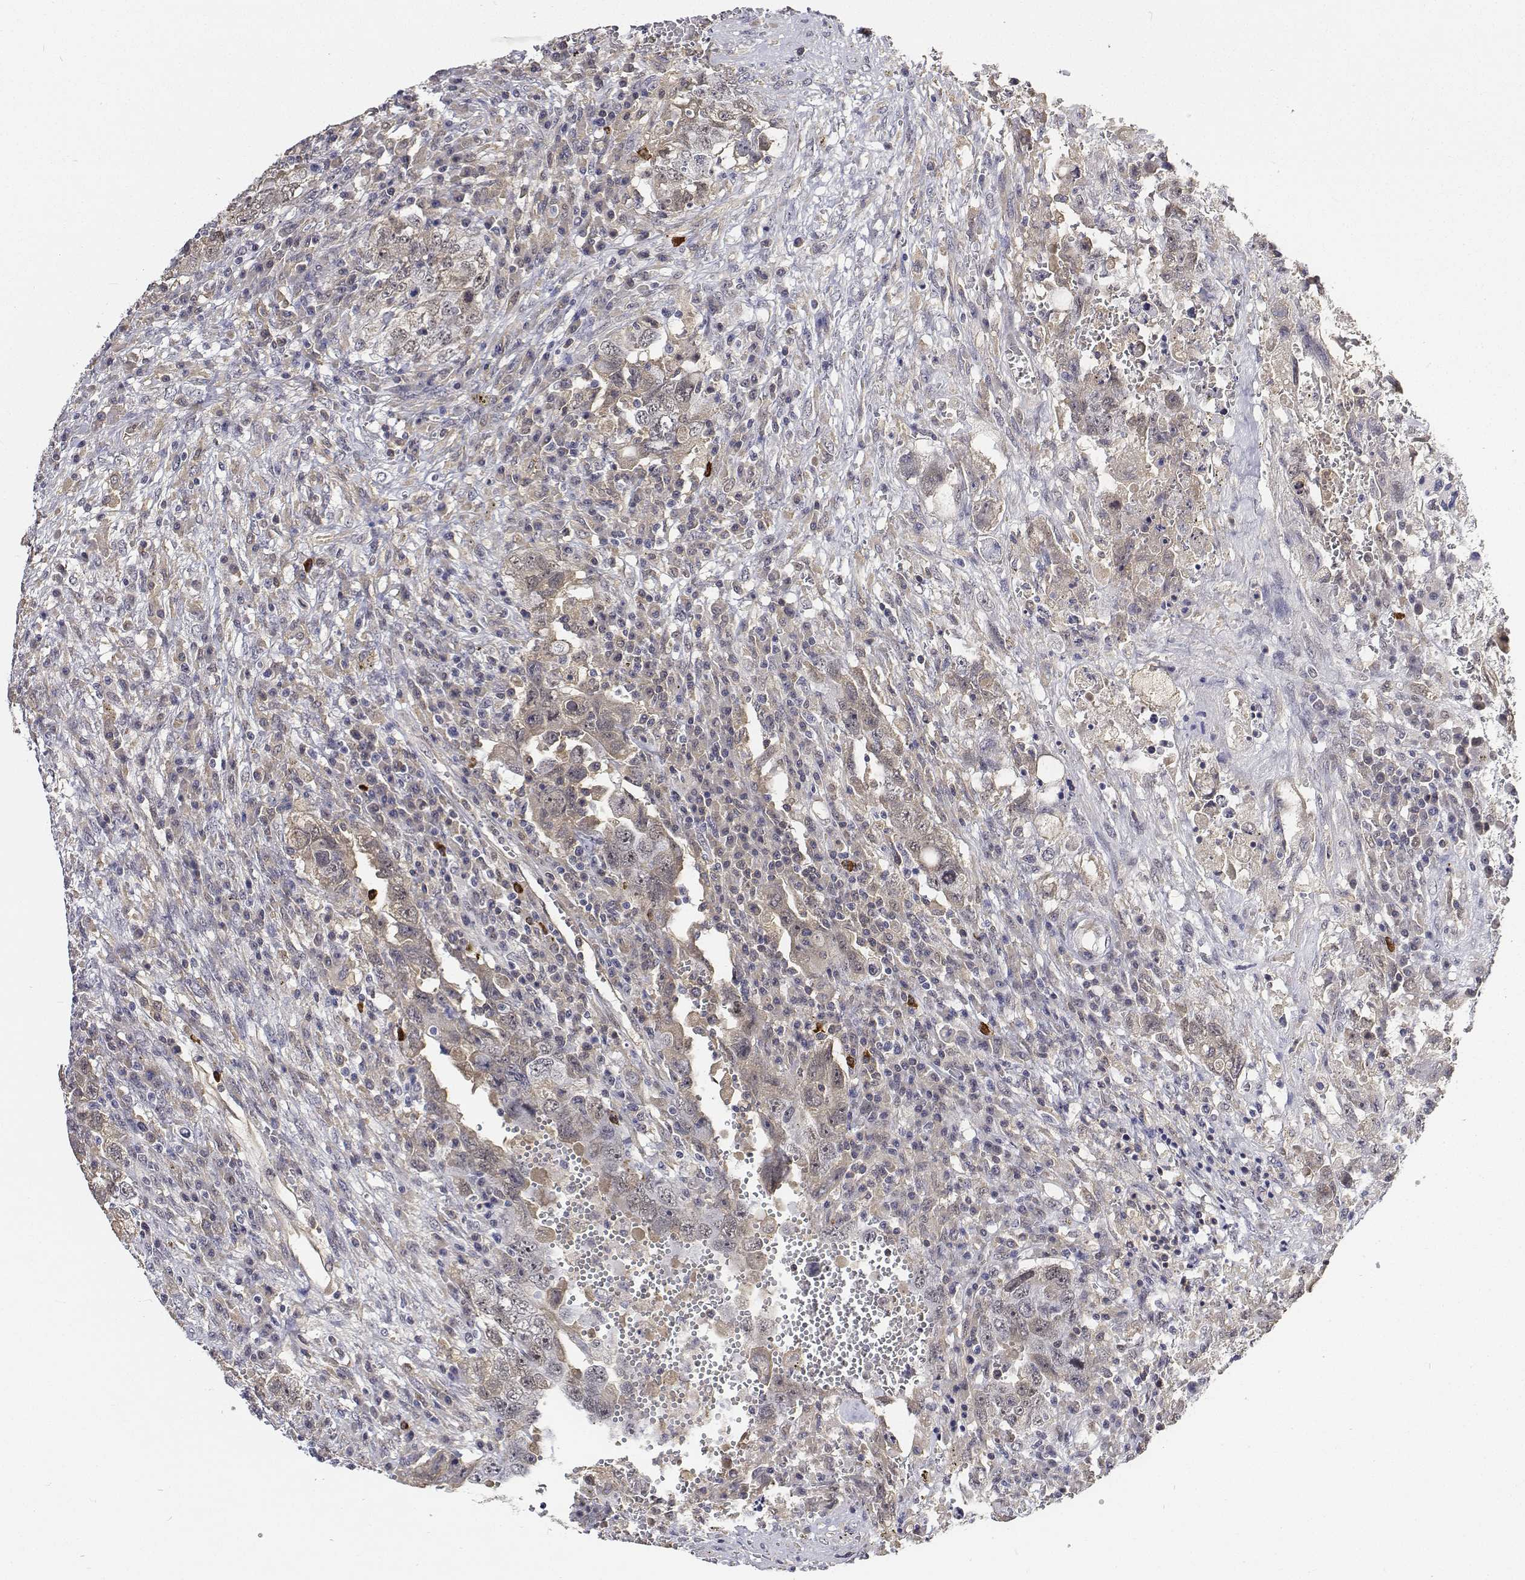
{"staining": {"intensity": "negative", "quantity": "none", "location": "none"}, "tissue": "testis cancer", "cell_type": "Tumor cells", "image_type": "cancer", "snomed": [{"axis": "morphology", "description": "Carcinoma, Embryonal, NOS"}, {"axis": "topography", "description": "Testis"}], "caption": "Immunohistochemistry of testis cancer displays no positivity in tumor cells.", "gene": "ATRX", "patient": {"sex": "male", "age": 26}}